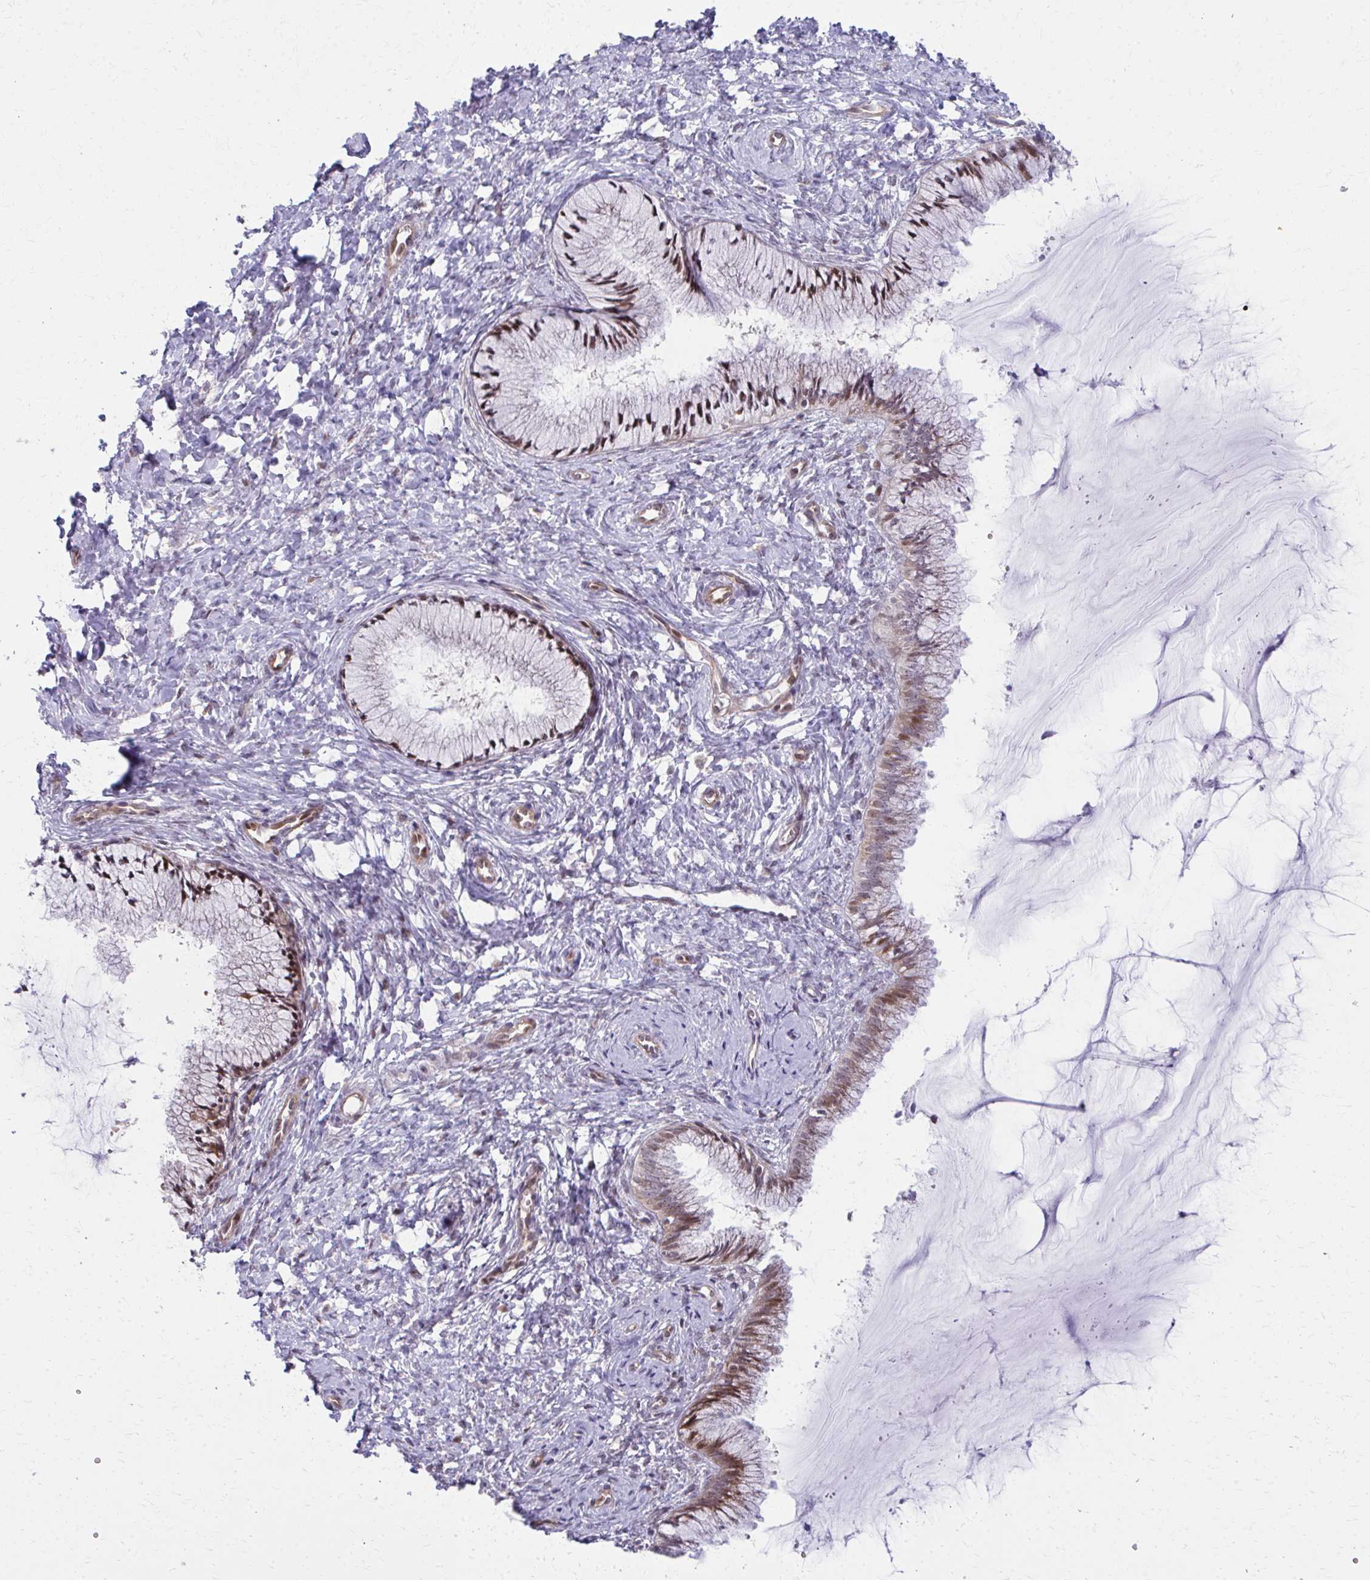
{"staining": {"intensity": "moderate", "quantity": ">75%", "location": "cytoplasmic/membranous,nuclear"}, "tissue": "cervix", "cell_type": "Glandular cells", "image_type": "normal", "snomed": [{"axis": "morphology", "description": "Normal tissue, NOS"}, {"axis": "topography", "description": "Cervix"}], "caption": "Immunohistochemical staining of normal cervix demonstrates medium levels of moderate cytoplasmic/membranous,nuclear expression in about >75% of glandular cells.", "gene": "MAF1", "patient": {"sex": "female", "age": 37}}